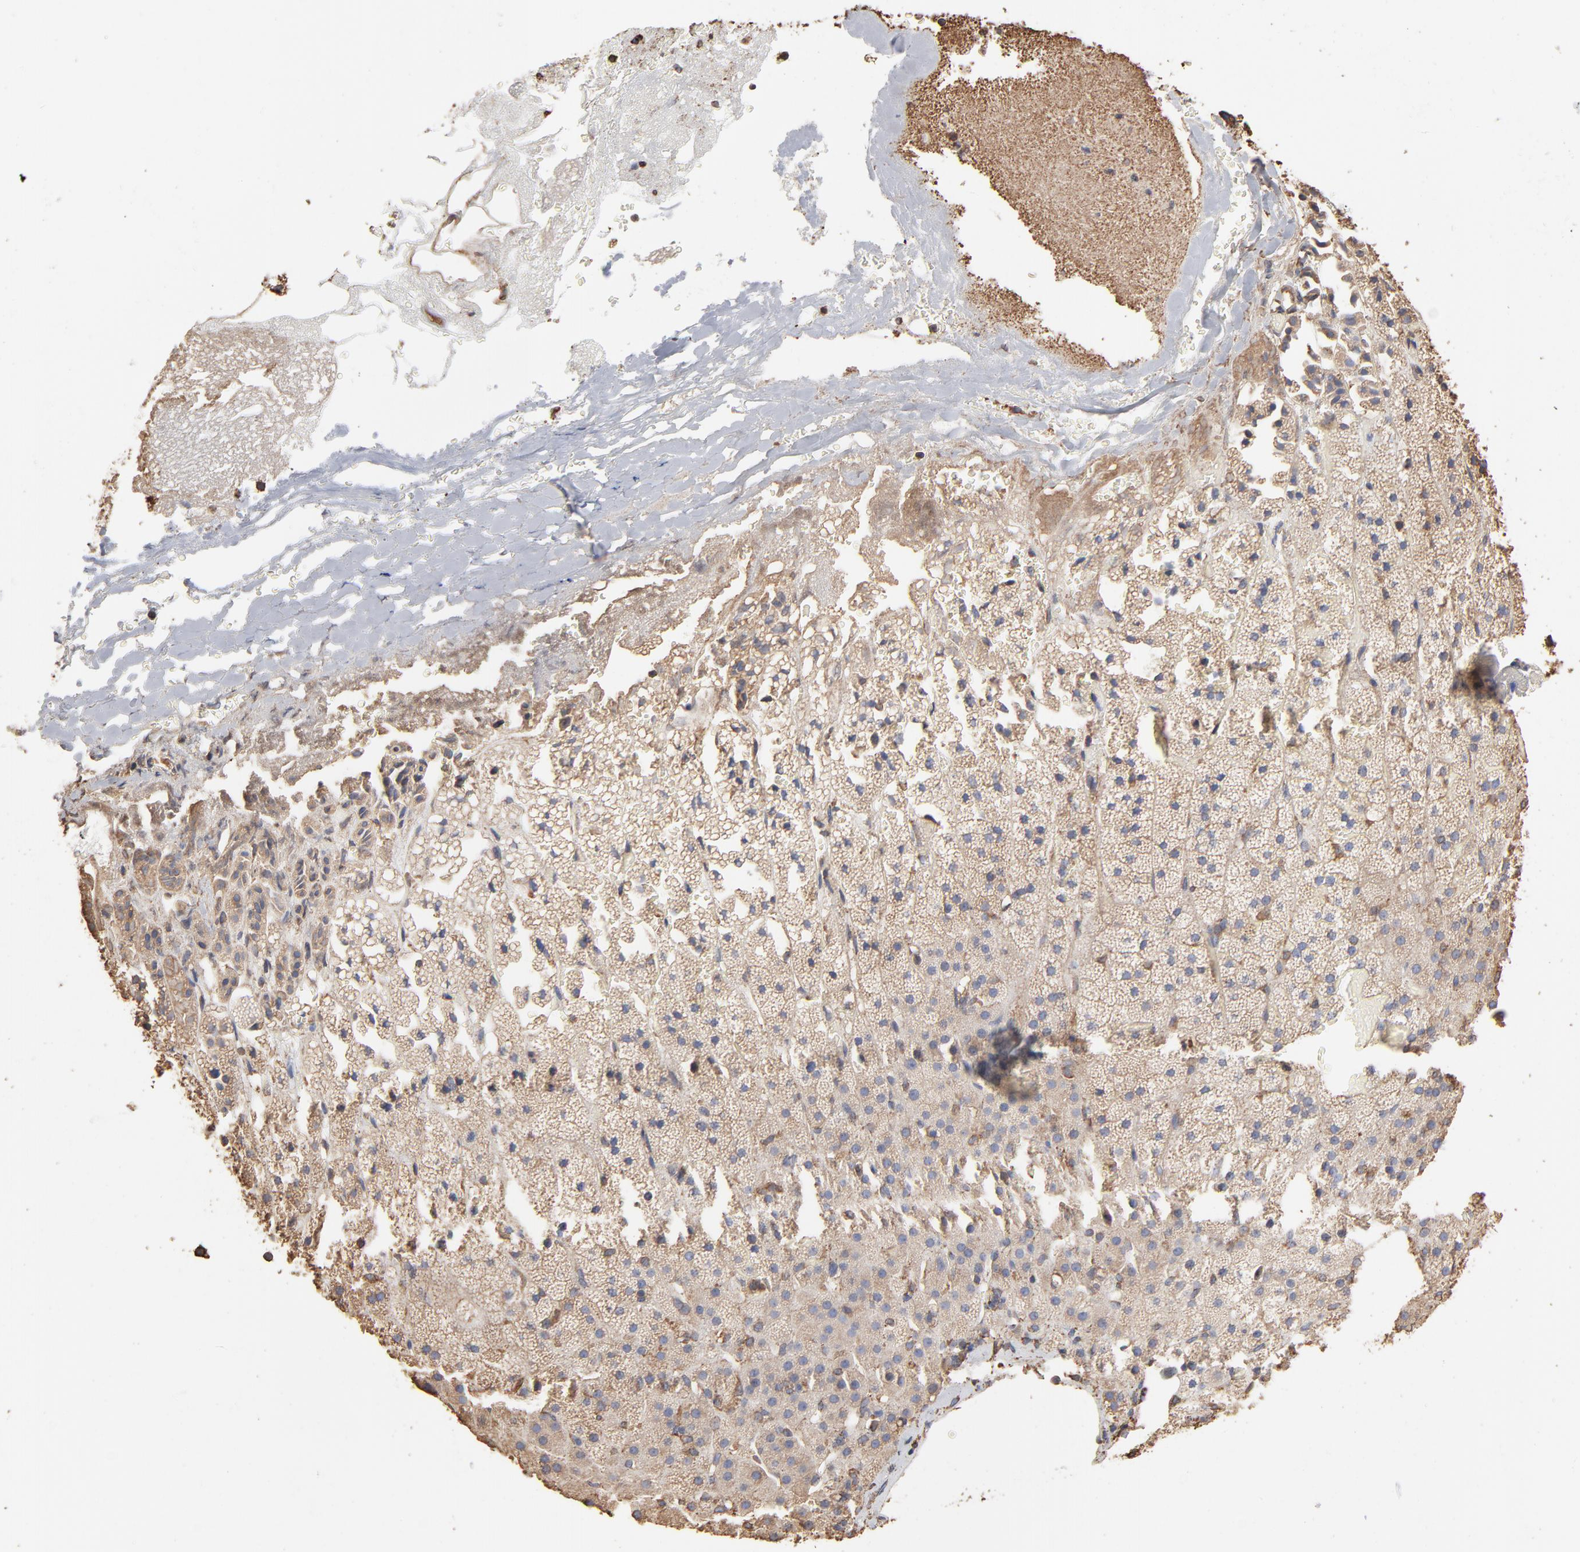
{"staining": {"intensity": "weak", "quantity": "<25%", "location": "cytoplasmic/membranous"}, "tissue": "adrenal gland", "cell_type": "Glandular cells", "image_type": "normal", "snomed": [{"axis": "morphology", "description": "Normal tissue, NOS"}, {"axis": "topography", "description": "Adrenal gland"}], "caption": "Immunohistochemistry micrograph of benign adrenal gland stained for a protein (brown), which shows no expression in glandular cells.", "gene": "PDIA3", "patient": {"sex": "male", "age": 35}}